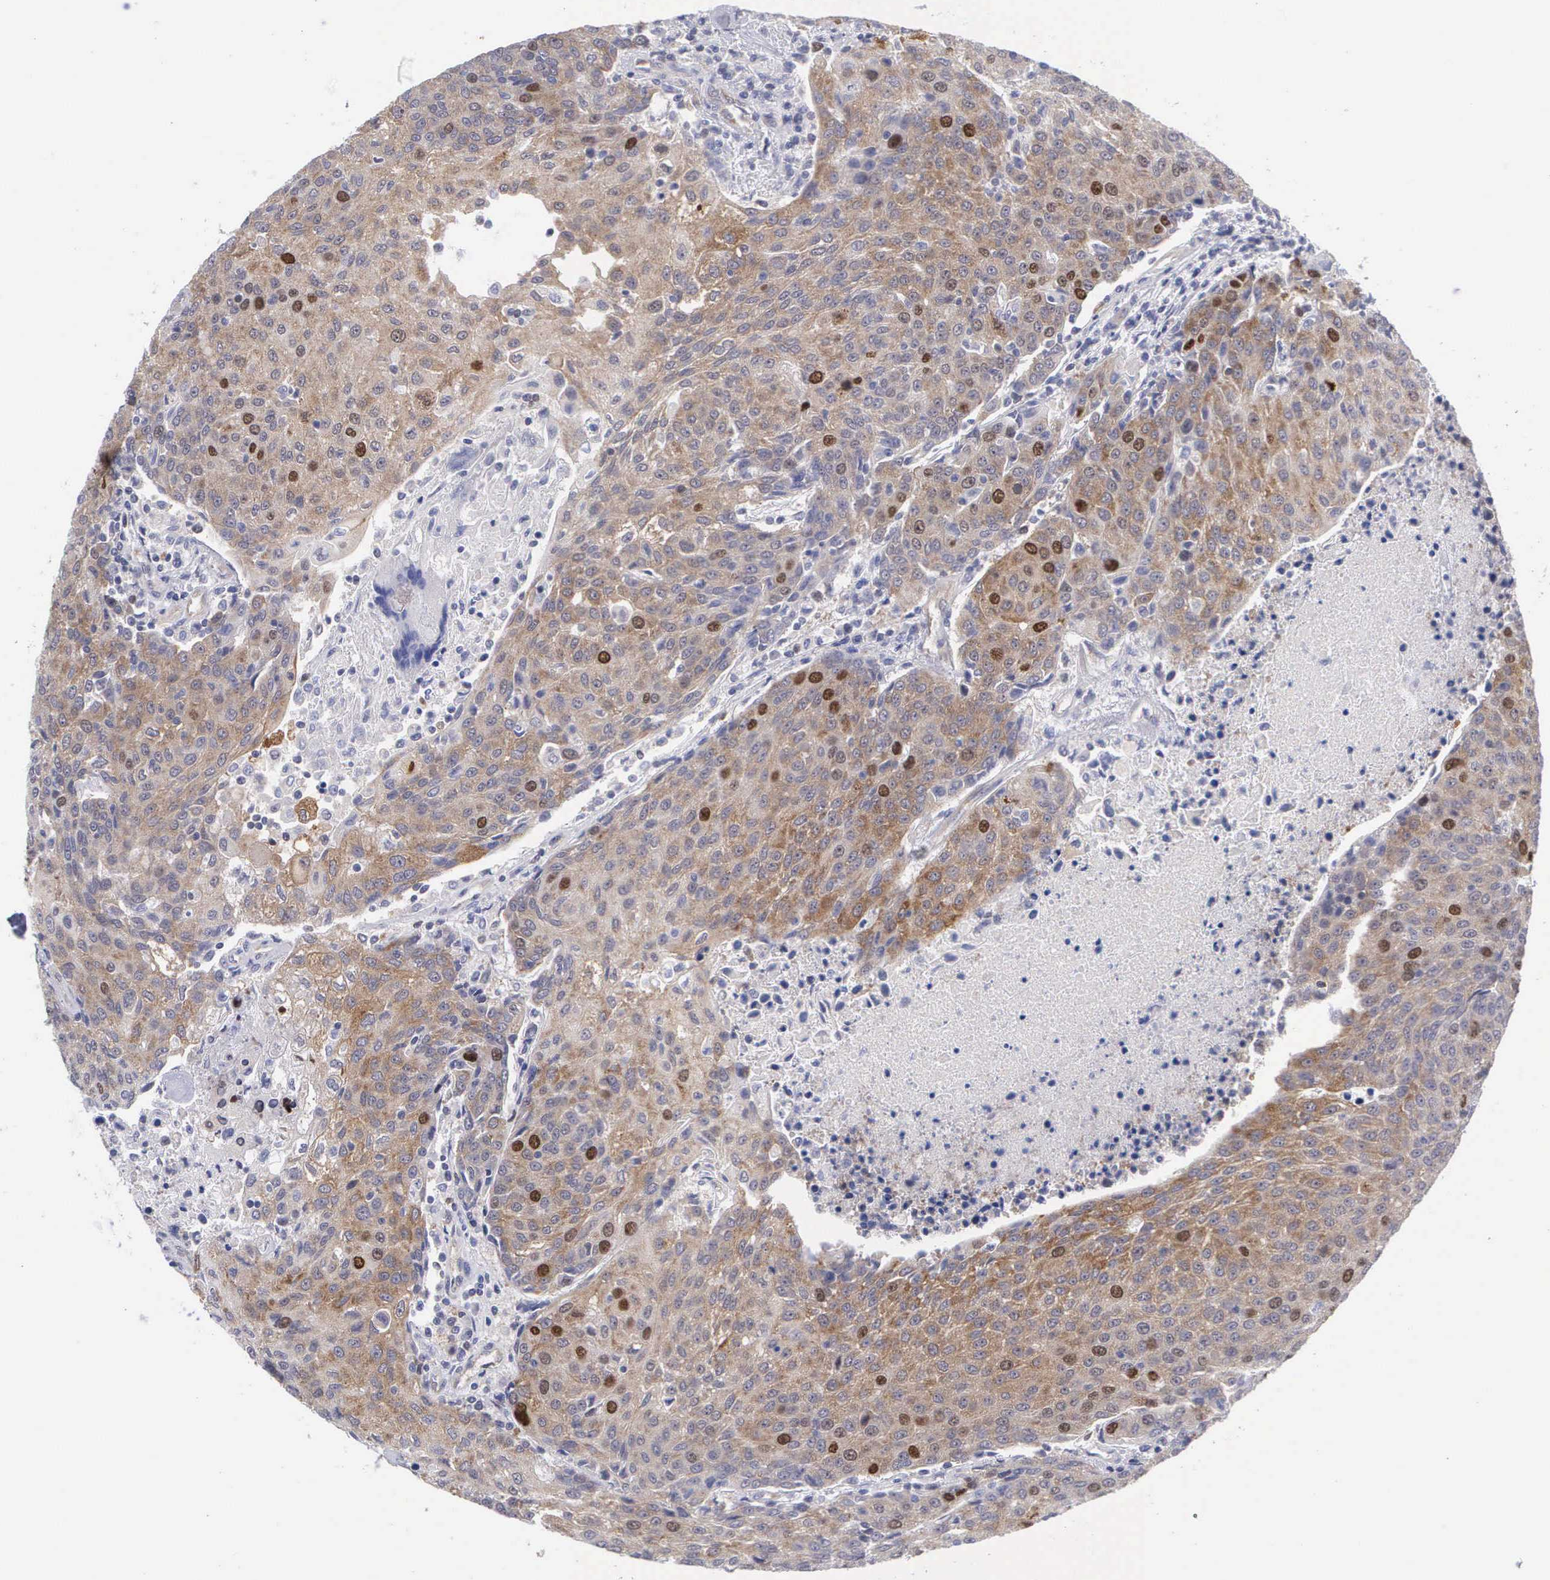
{"staining": {"intensity": "moderate", "quantity": "25%-75%", "location": "cytoplasmic/membranous,nuclear"}, "tissue": "urothelial cancer", "cell_type": "Tumor cells", "image_type": "cancer", "snomed": [{"axis": "morphology", "description": "Urothelial carcinoma, High grade"}, {"axis": "topography", "description": "Urinary bladder"}], "caption": "Immunohistochemistry staining of urothelial carcinoma (high-grade), which shows medium levels of moderate cytoplasmic/membranous and nuclear staining in about 25%-75% of tumor cells indicating moderate cytoplasmic/membranous and nuclear protein positivity. The staining was performed using DAB (3,3'-diaminobenzidine) (brown) for protein detection and nuclei were counterstained in hematoxylin (blue).", "gene": "MAST4", "patient": {"sex": "female", "age": 85}}